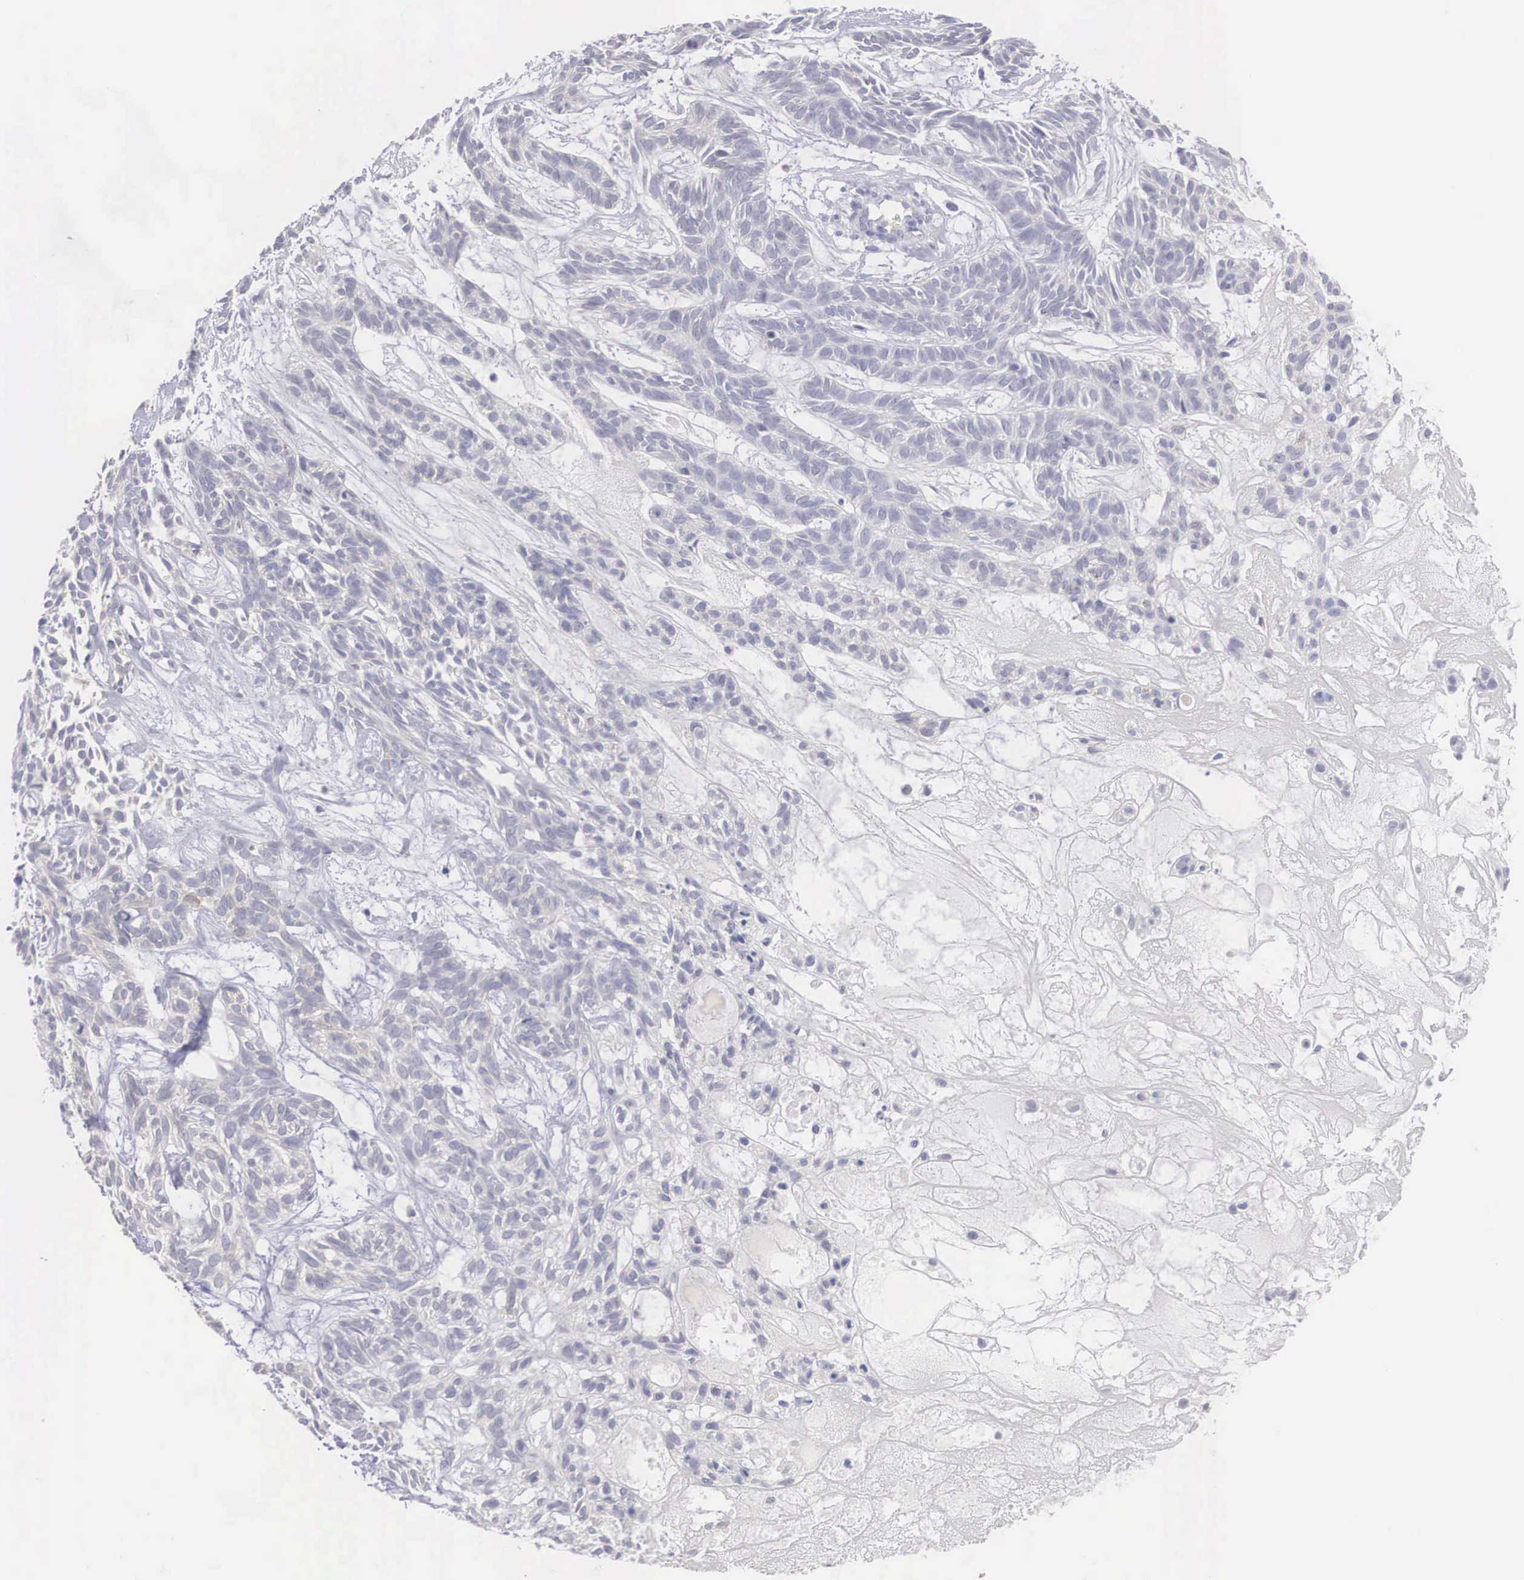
{"staining": {"intensity": "weak", "quantity": "<25%", "location": "cytoplasmic/membranous"}, "tissue": "skin cancer", "cell_type": "Tumor cells", "image_type": "cancer", "snomed": [{"axis": "morphology", "description": "Basal cell carcinoma"}, {"axis": "topography", "description": "Skin"}], "caption": "The histopathology image demonstrates no significant expression in tumor cells of basal cell carcinoma (skin). (Brightfield microscopy of DAB IHC at high magnification).", "gene": "REPS2", "patient": {"sex": "male", "age": 75}}